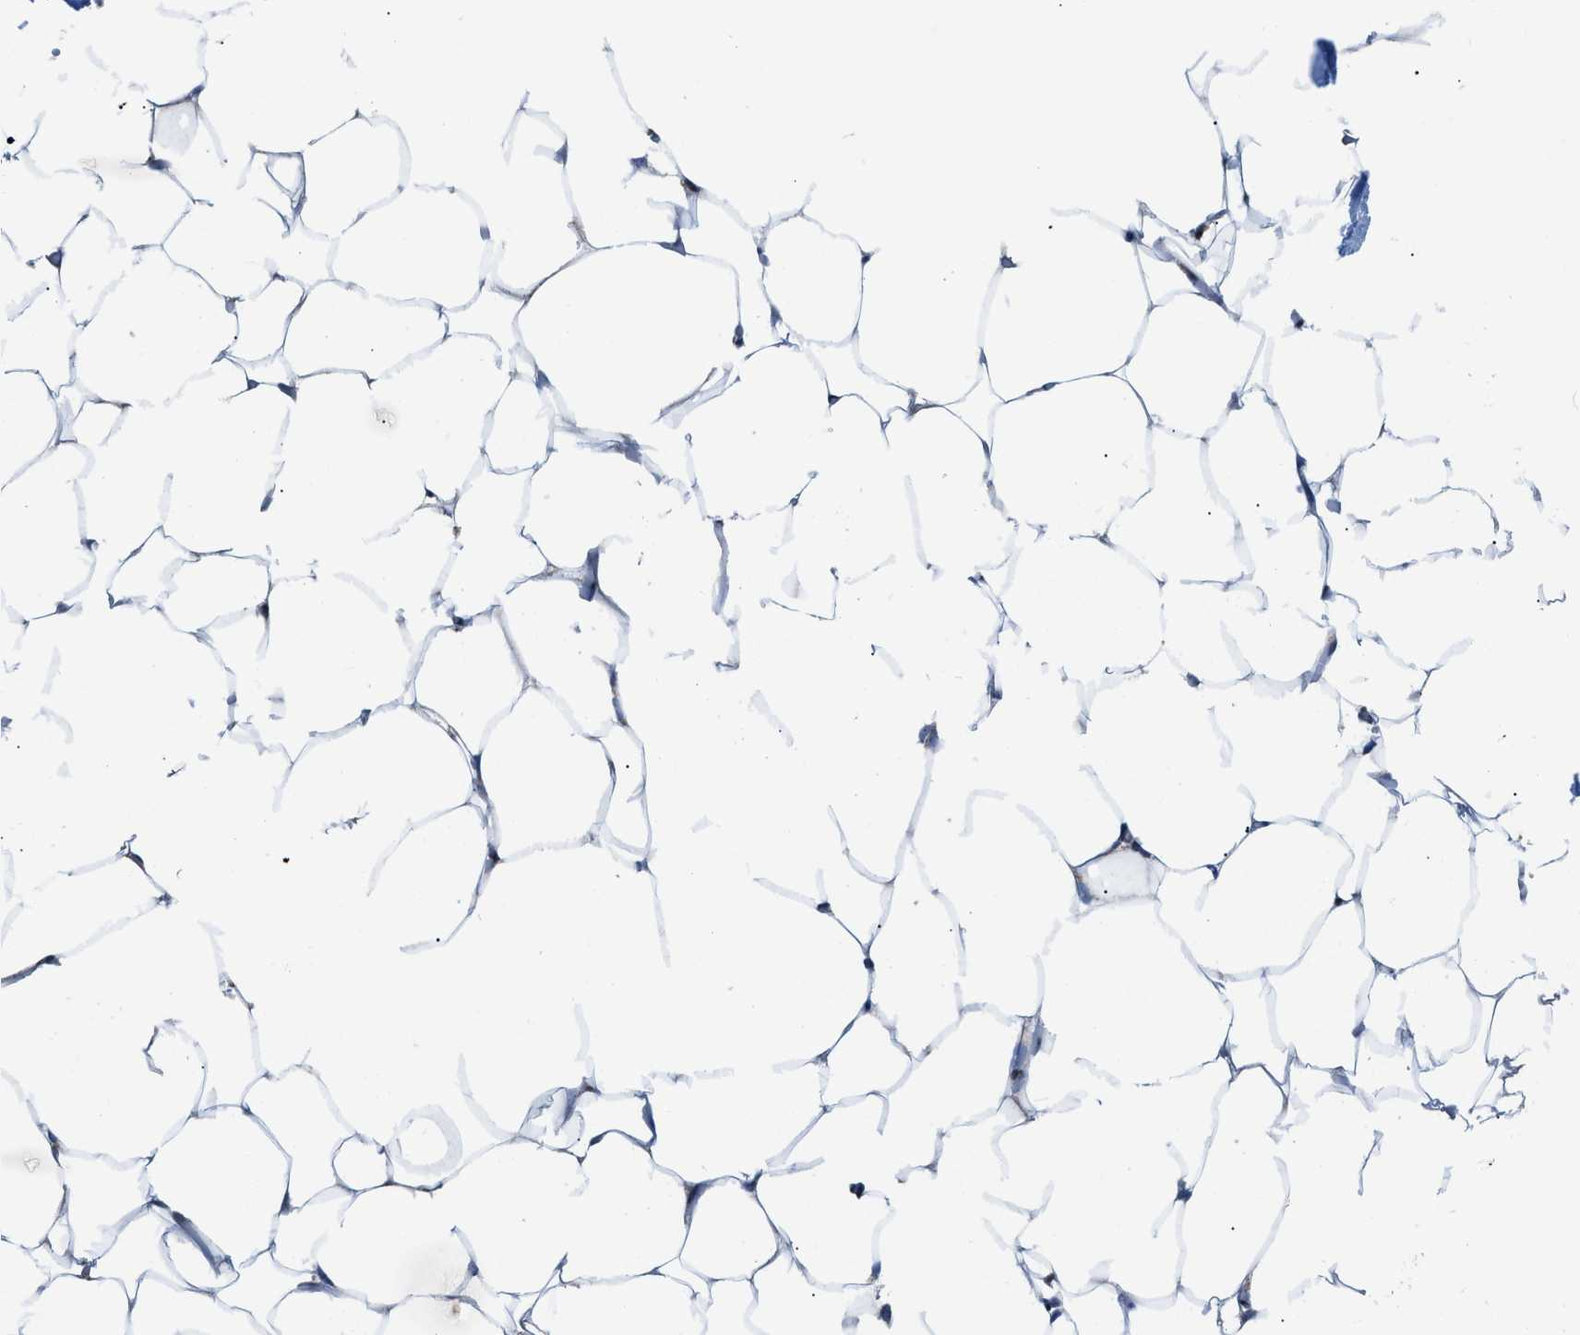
{"staining": {"intensity": "negative", "quantity": "none", "location": "none"}, "tissue": "adipose tissue", "cell_type": "Adipocytes", "image_type": "normal", "snomed": [{"axis": "morphology", "description": "Normal tissue, NOS"}, {"axis": "topography", "description": "Breast"}, {"axis": "topography", "description": "Adipose tissue"}], "caption": "The histopathology image demonstrates no staining of adipocytes in normal adipose tissue. (DAB immunohistochemistry, high magnification).", "gene": "LMO2", "patient": {"sex": "female", "age": 25}}